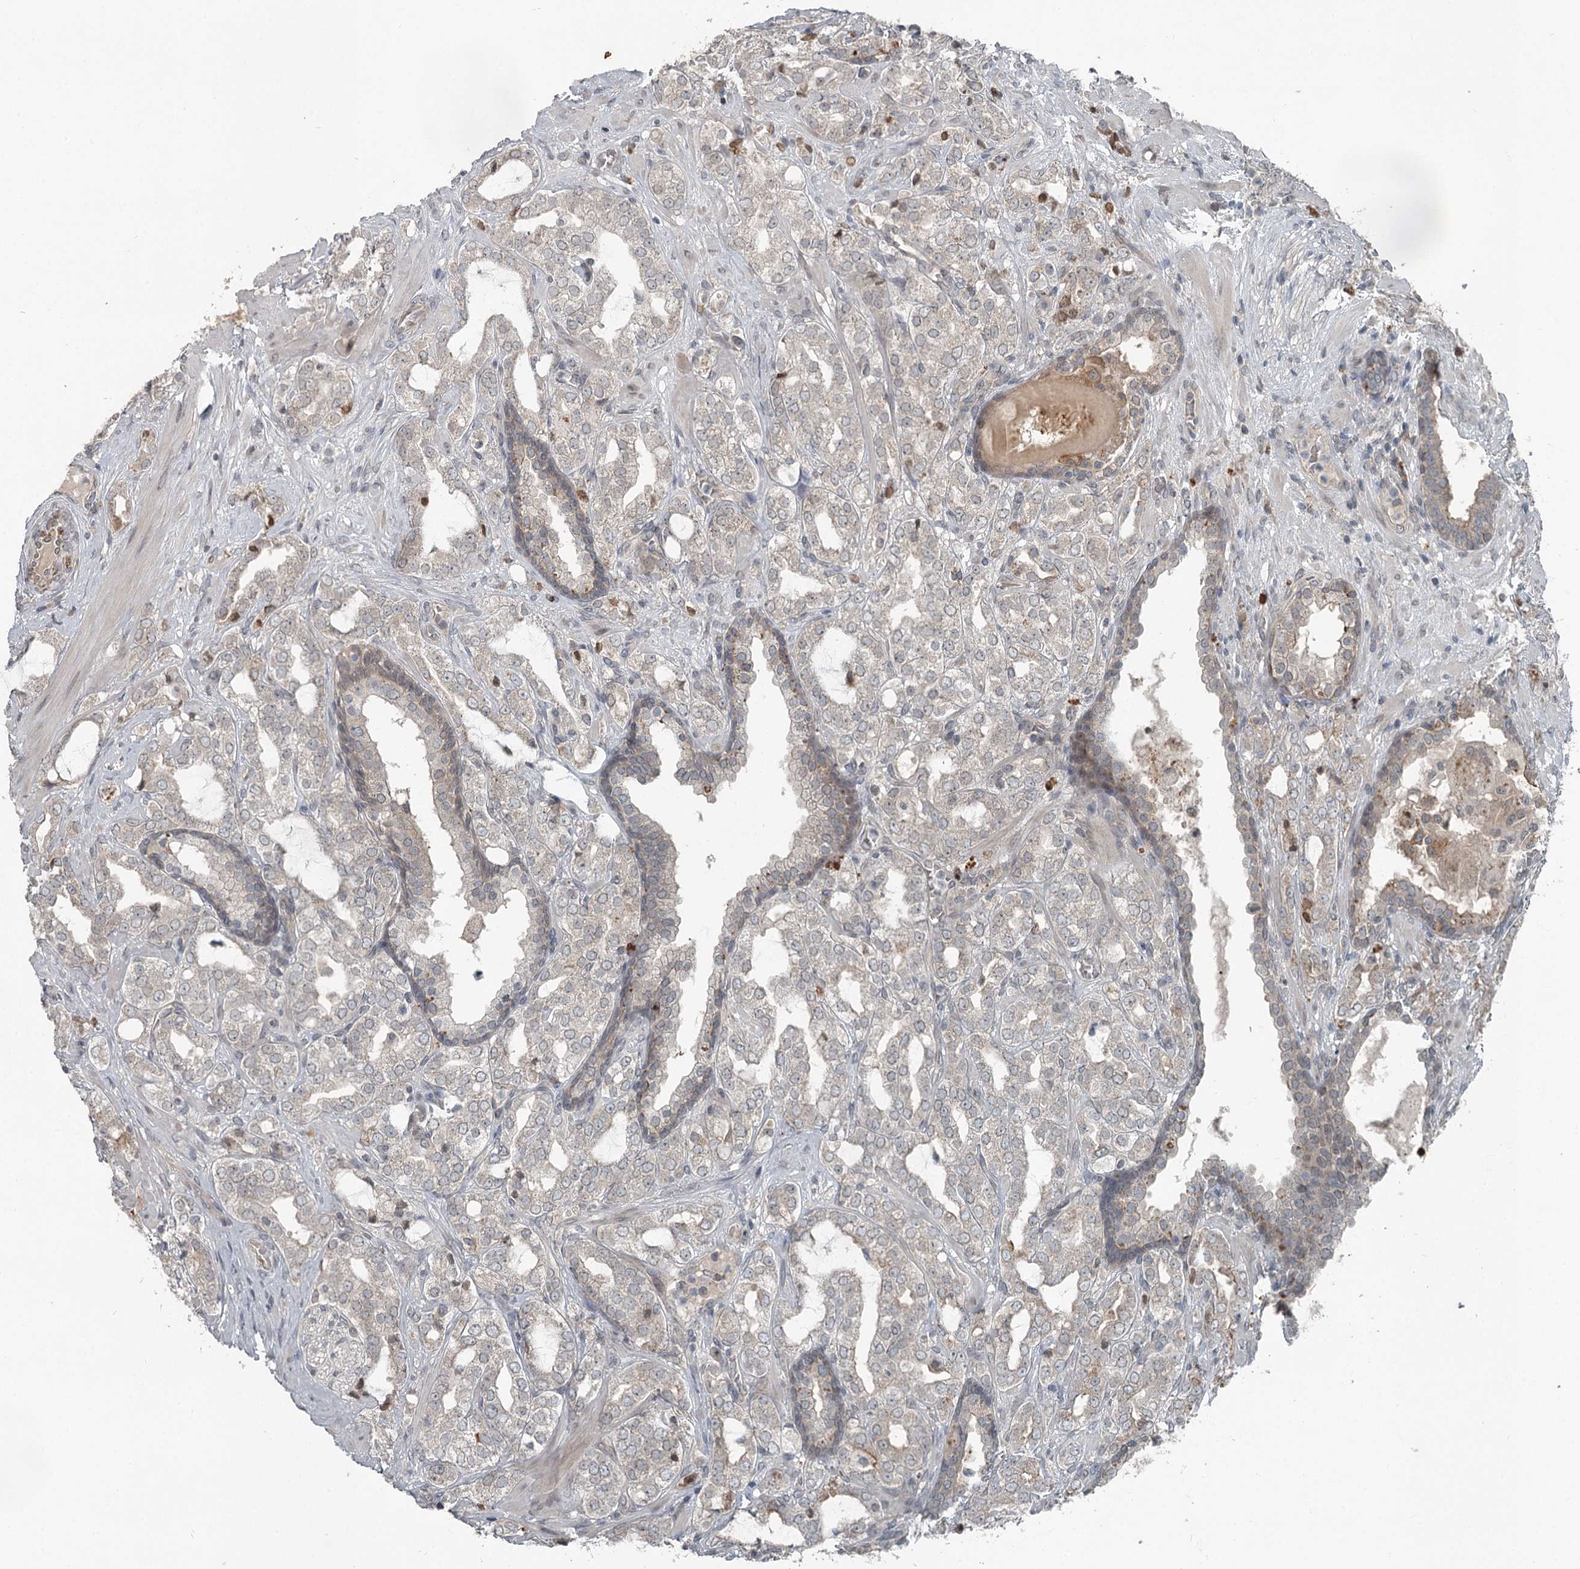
{"staining": {"intensity": "negative", "quantity": "none", "location": "none"}, "tissue": "prostate cancer", "cell_type": "Tumor cells", "image_type": "cancer", "snomed": [{"axis": "morphology", "description": "Adenocarcinoma, High grade"}, {"axis": "topography", "description": "Prostate"}], "caption": "The histopathology image exhibits no significant staining in tumor cells of prostate cancer (adenocarcinoma (high-grade)).", "gene": "SLC39A8", "patient": {"sex": "male", "age": 64}}